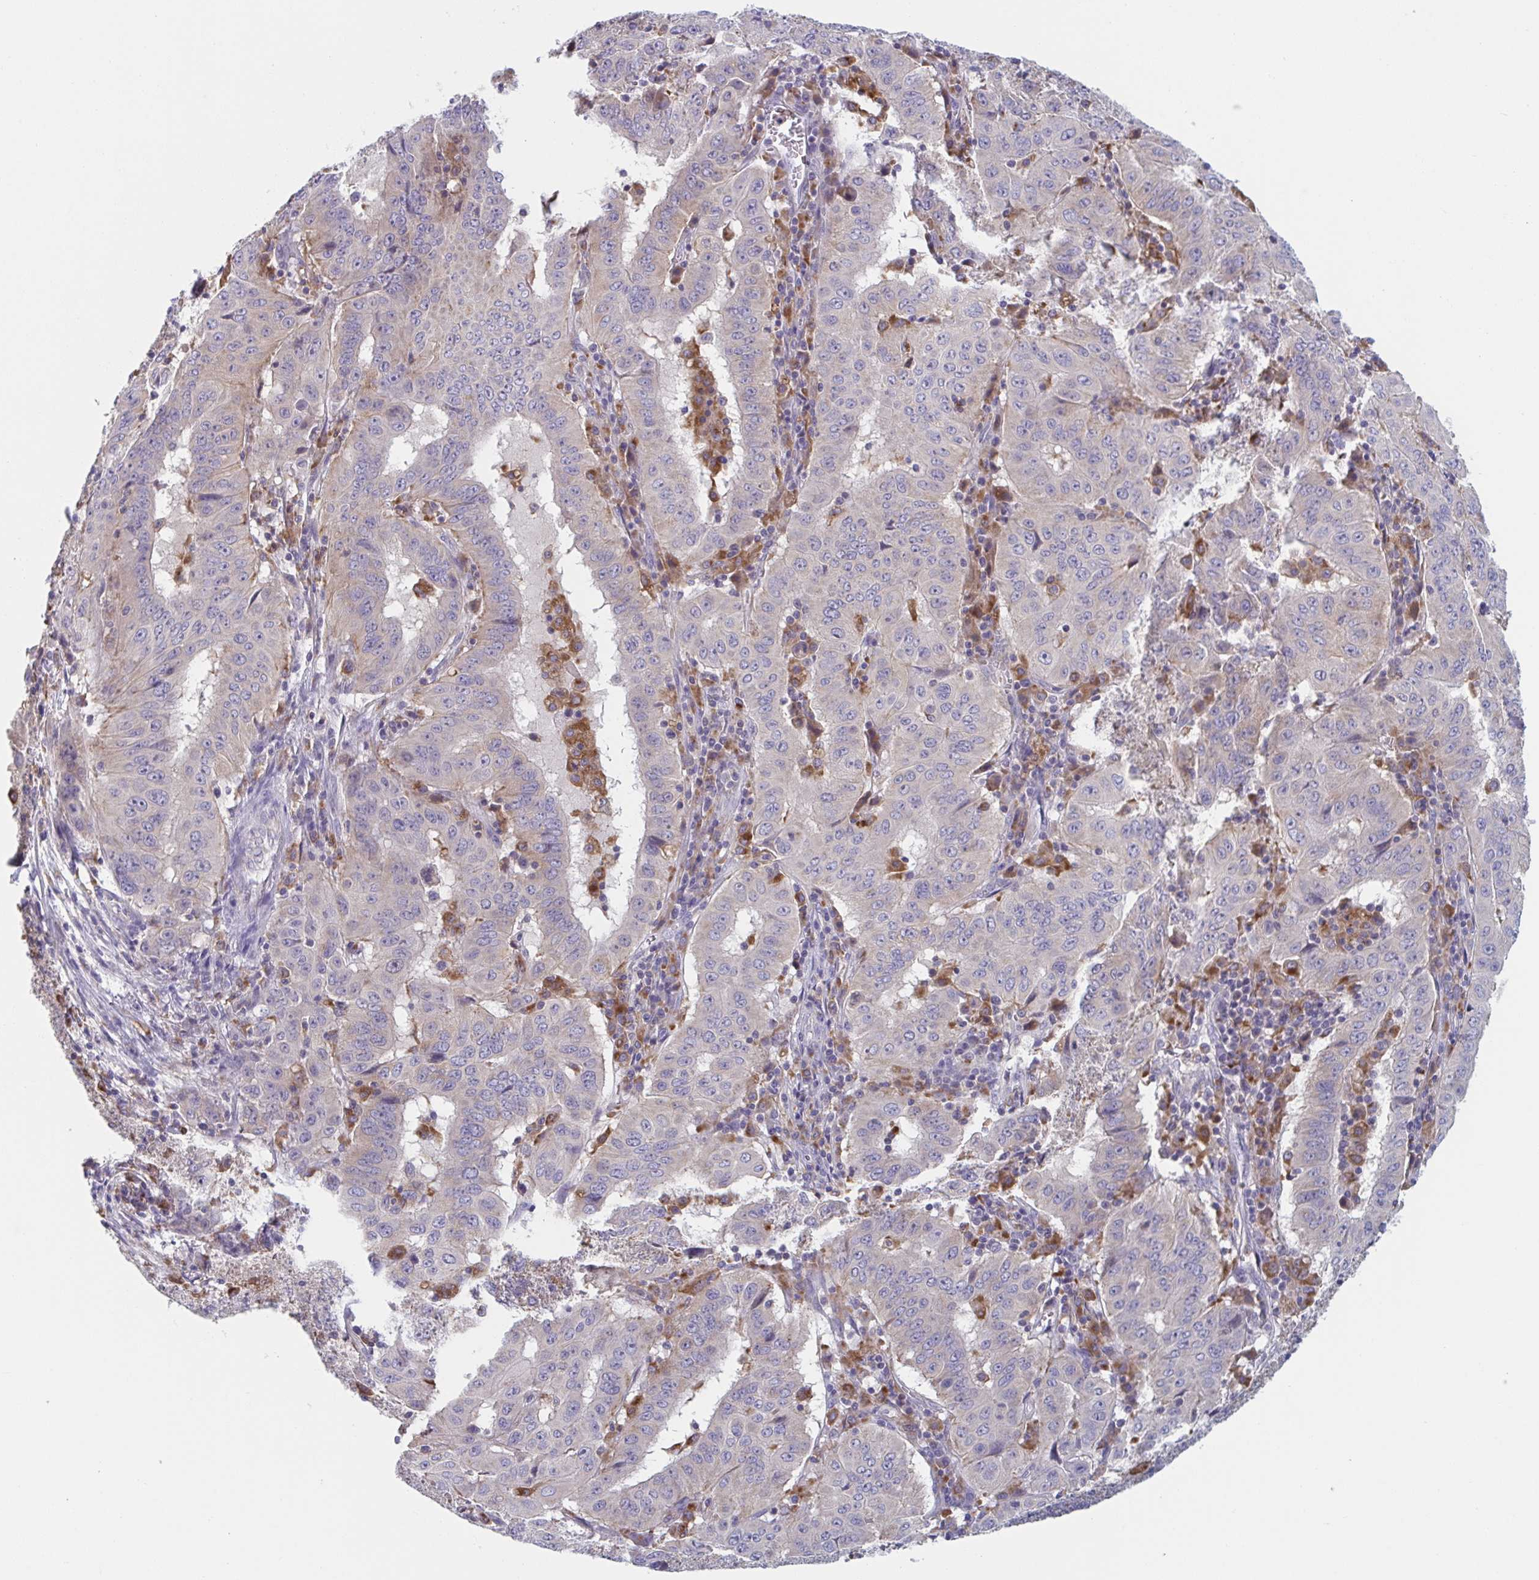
{"staining": {"intensity": "weak", "quantity": "<25%", "location": "cytoplasmic/membranous"}, "tissue": "pancreatic cancer", "cell_type": "Tumor cells", "image_type": "cancer", "snomed": [{"axis": "morphology", "description": "Adenocarcinoma, NOS"}, {"axis": "topography", "description": "Pancreas"}], "caption": "Immunohistochemistry of pancreatic cancer demonstrates no expression in tumor cells.", "gene": "NIPSNAP1", "patient": {"sex": "male", "age": 63}}